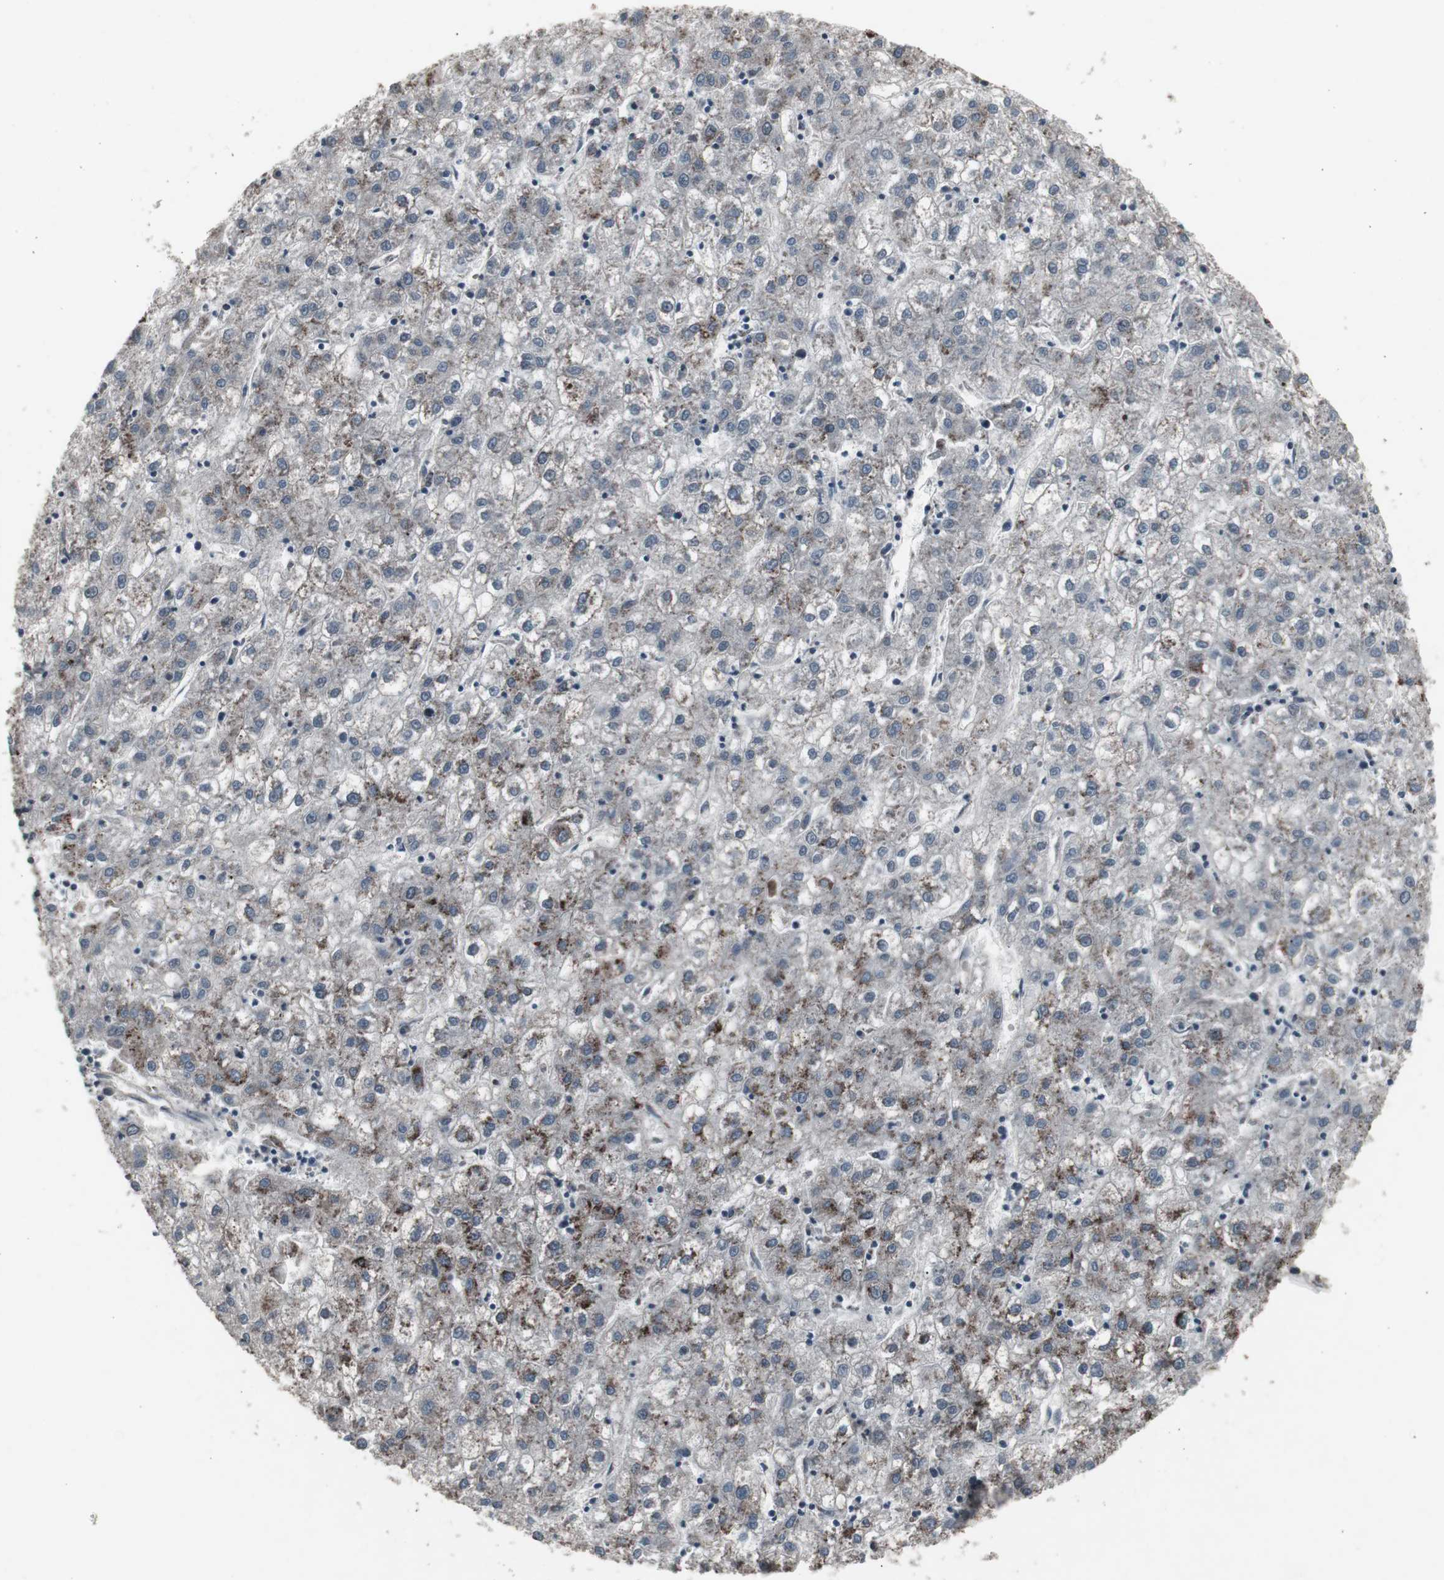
{"staining": {"intensity": "weak", "quantity": "25%-75%", "location": "cytoplasmic/membranous"}, "tissue": "liver cancer", "cell_type": "Tumor cells", "image_type": "cancer", "snomed": [{"axis": "morphology", "description": "Carcinoma, Hepatocellular, NOS"}, {"axis": "topography", "description": "Liver"}], "caption": "Immunohistochemical staining of hepatocellular carcinoma (liver) demonstrates low levels of weak cytoplasmic/membranous expression in approximately 25%-75% of tumor cells.", "gene": "SSTR2", "patient": {"sex": "male", "age": 72}}